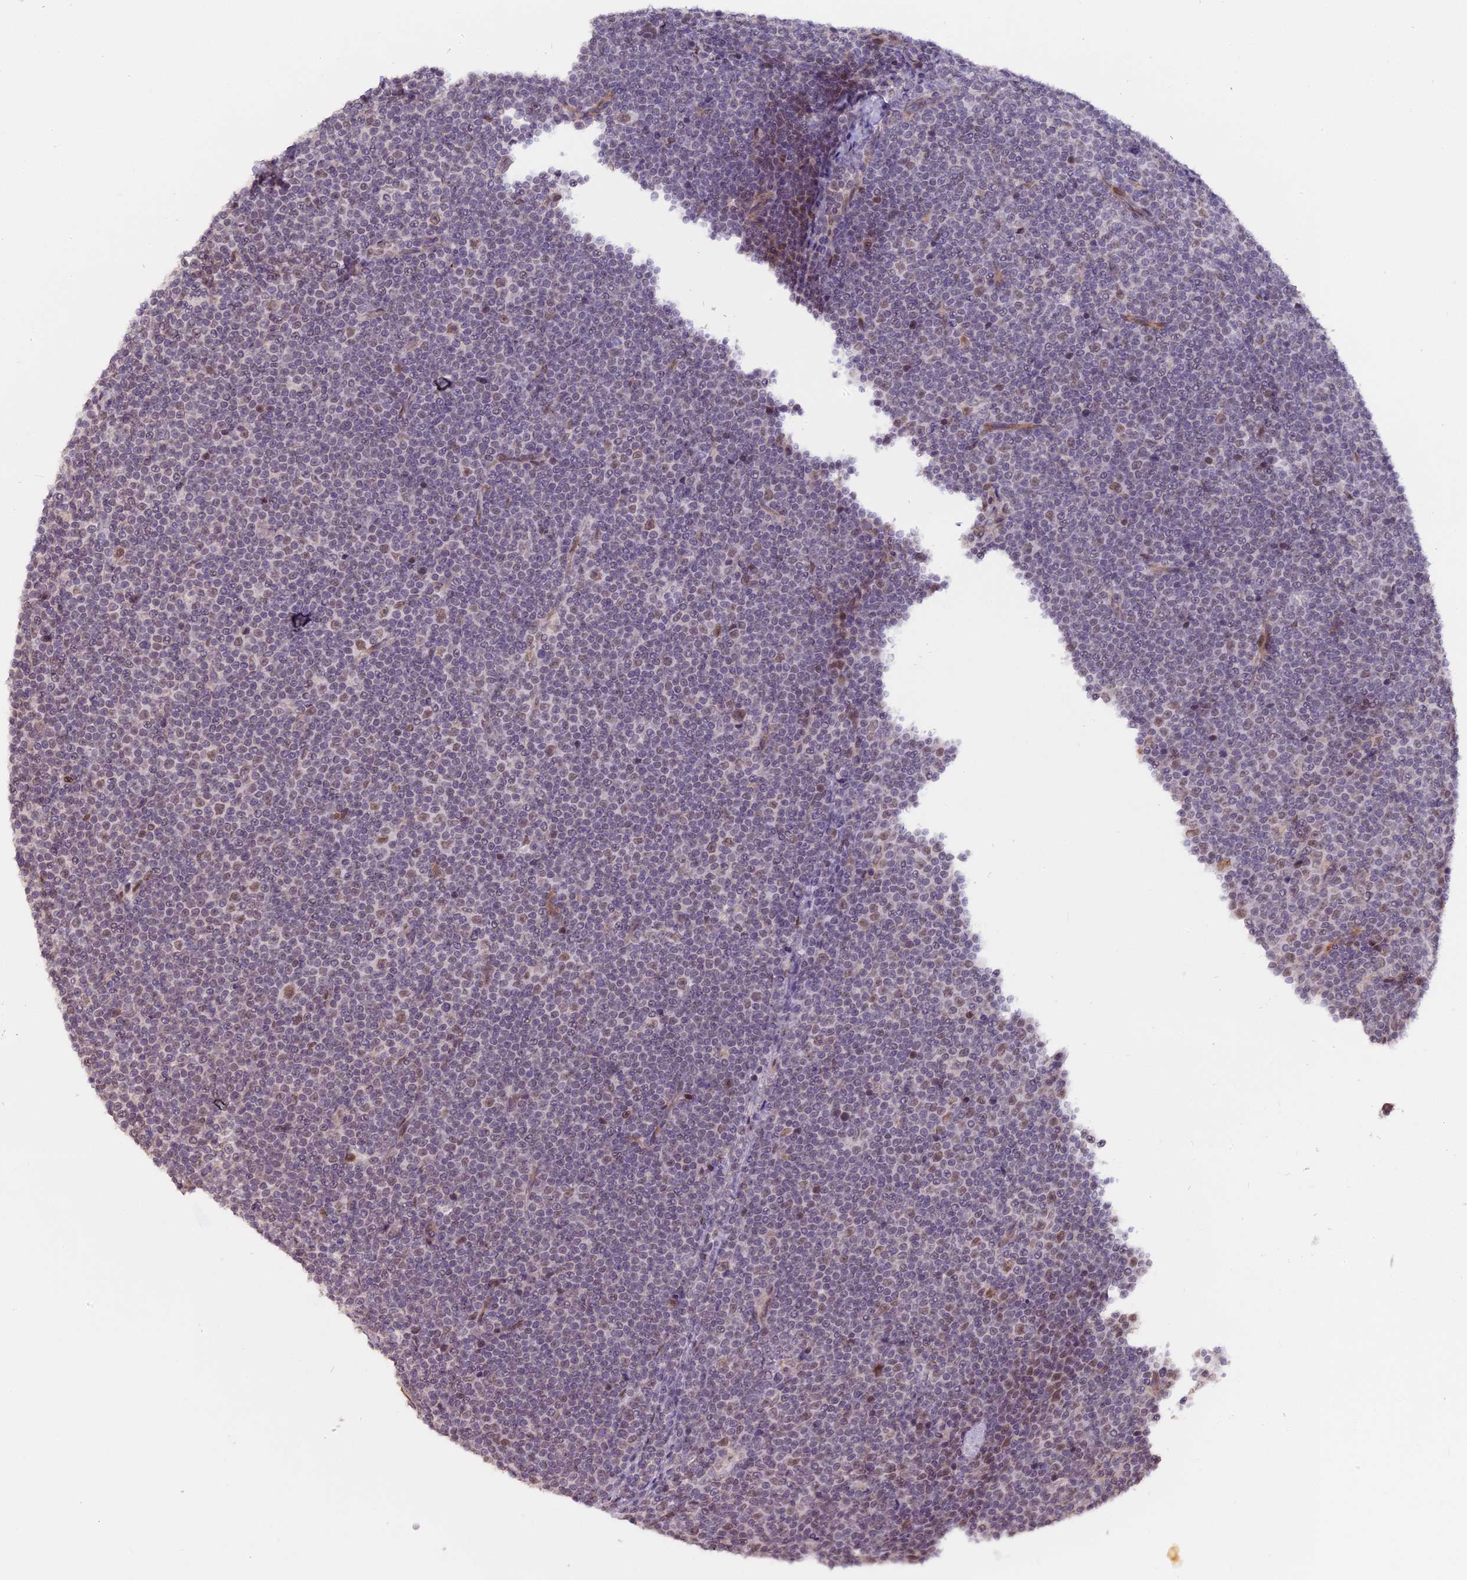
{"staining": {"intensity": "moderate", "quantity": "<25%", "location": "nuclear"}, "tissue": "lymphoma", "cell_type": "Tumor cells", "image_type": "cancer", "snomed": [{"axis": "morphology", "description": "Malignant lymphoma, non-Hodgkin's type, Low grade"}, {"axis": "topography", "description": "Lymph node"}], "caption": "Human lymphoma stained for a protein (brown) demonstrates moderate nuclear positive expression in approximately <25% of tumor cells.", "gene": "PYGO1", "patient": {"sex": "female", "age": 67}}